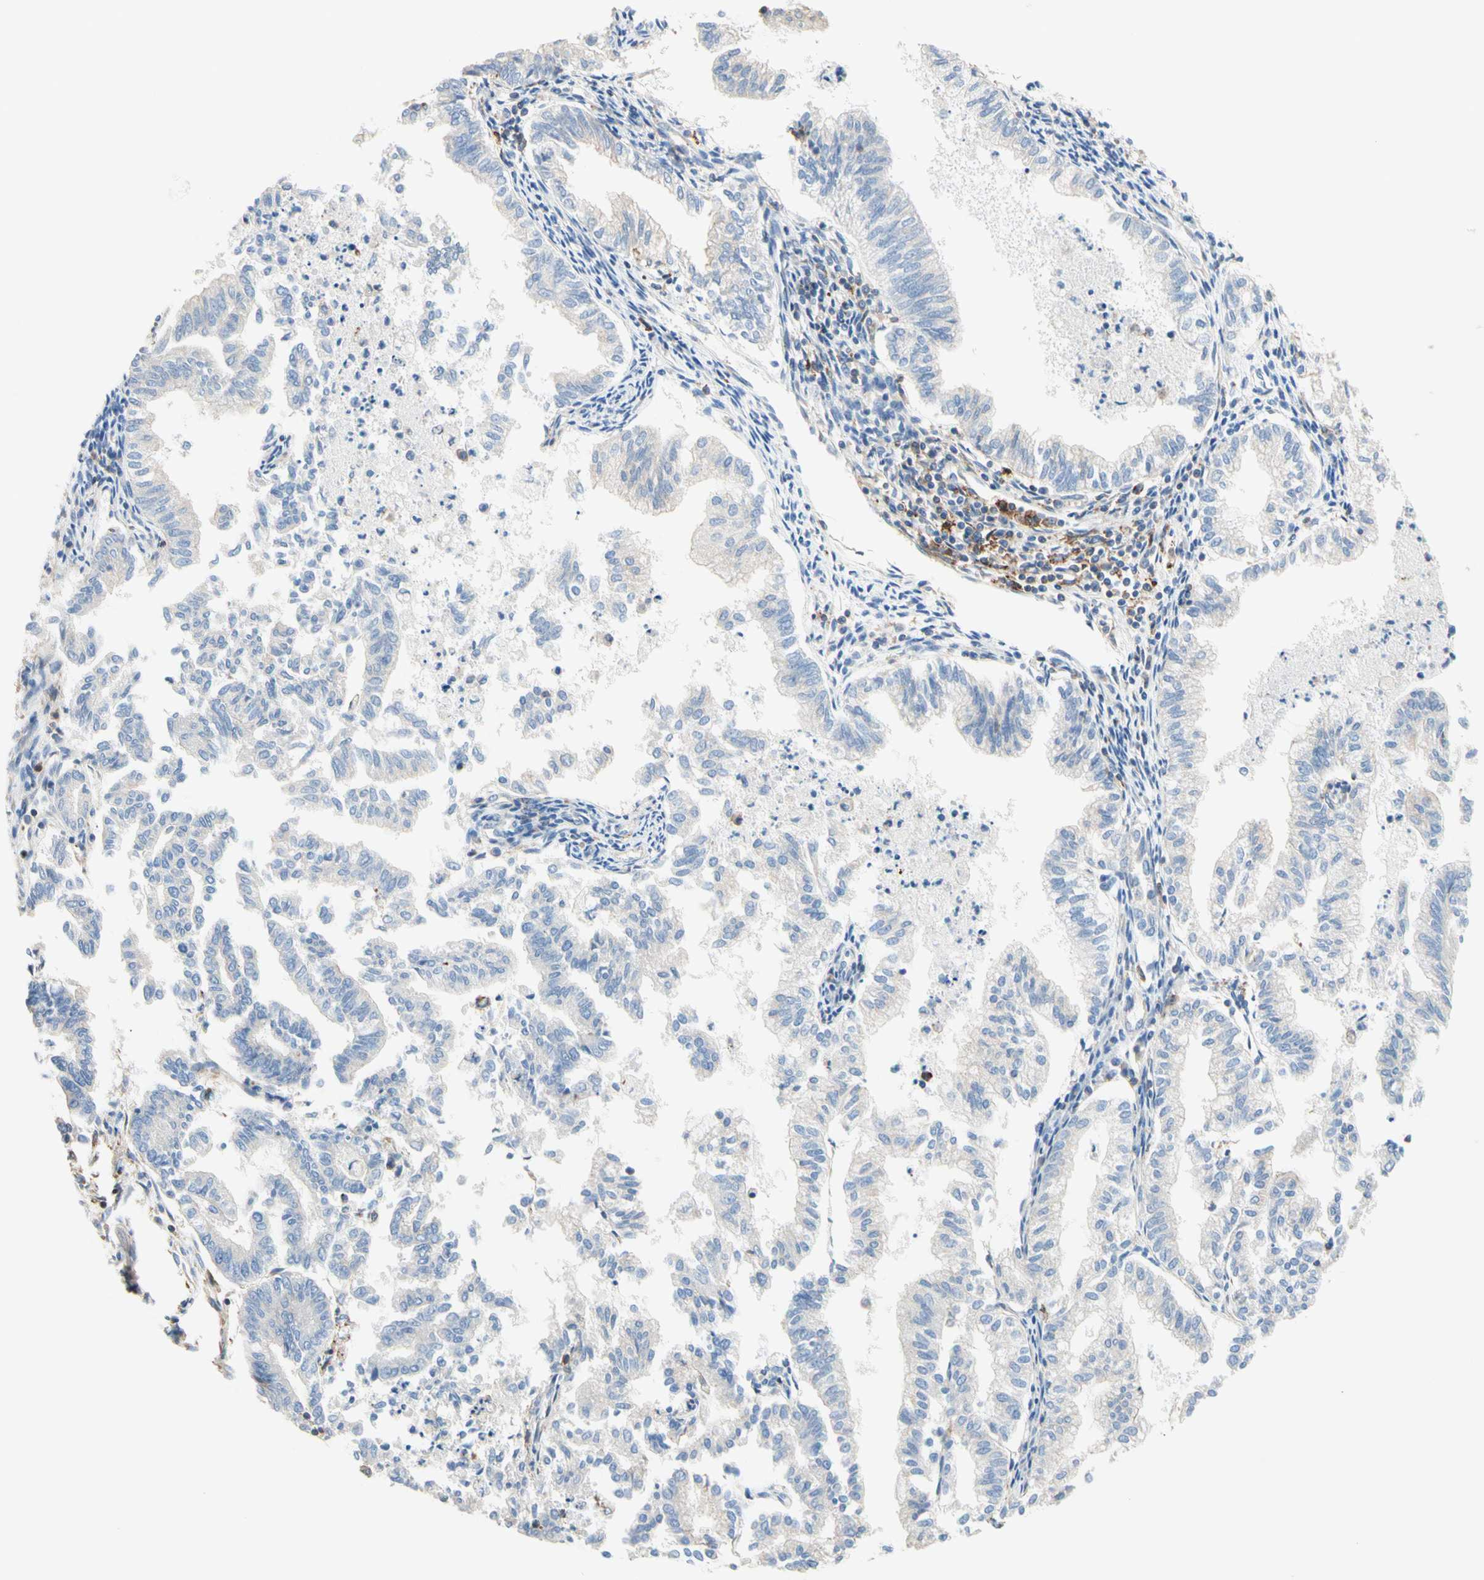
{"staining": {"intensity": "negative", "quantity": "none", "location": "none"}, "tissue": "endometrial cancer", "cell_type": "Tumor cells", "image_type": "cancer", "snomed": [{"axis": "morphology", "description": "Necrosis, NOS"}, {"axis": "morphology", "description": "Adenocarcinoma, NOS"}, {"axis": "topography", "description": "Endometrium"}], "caption": "High magnification brightfield microscopy of endometrial adenocarcinoma stained with DAB (3,3'-diaminobenzidine) (brown) and counterstained with hematoxylin (blue): tumor cells show no significant expression.", "gene": "SEMA4C", "patient": {"sex": "female", "age": 79}}